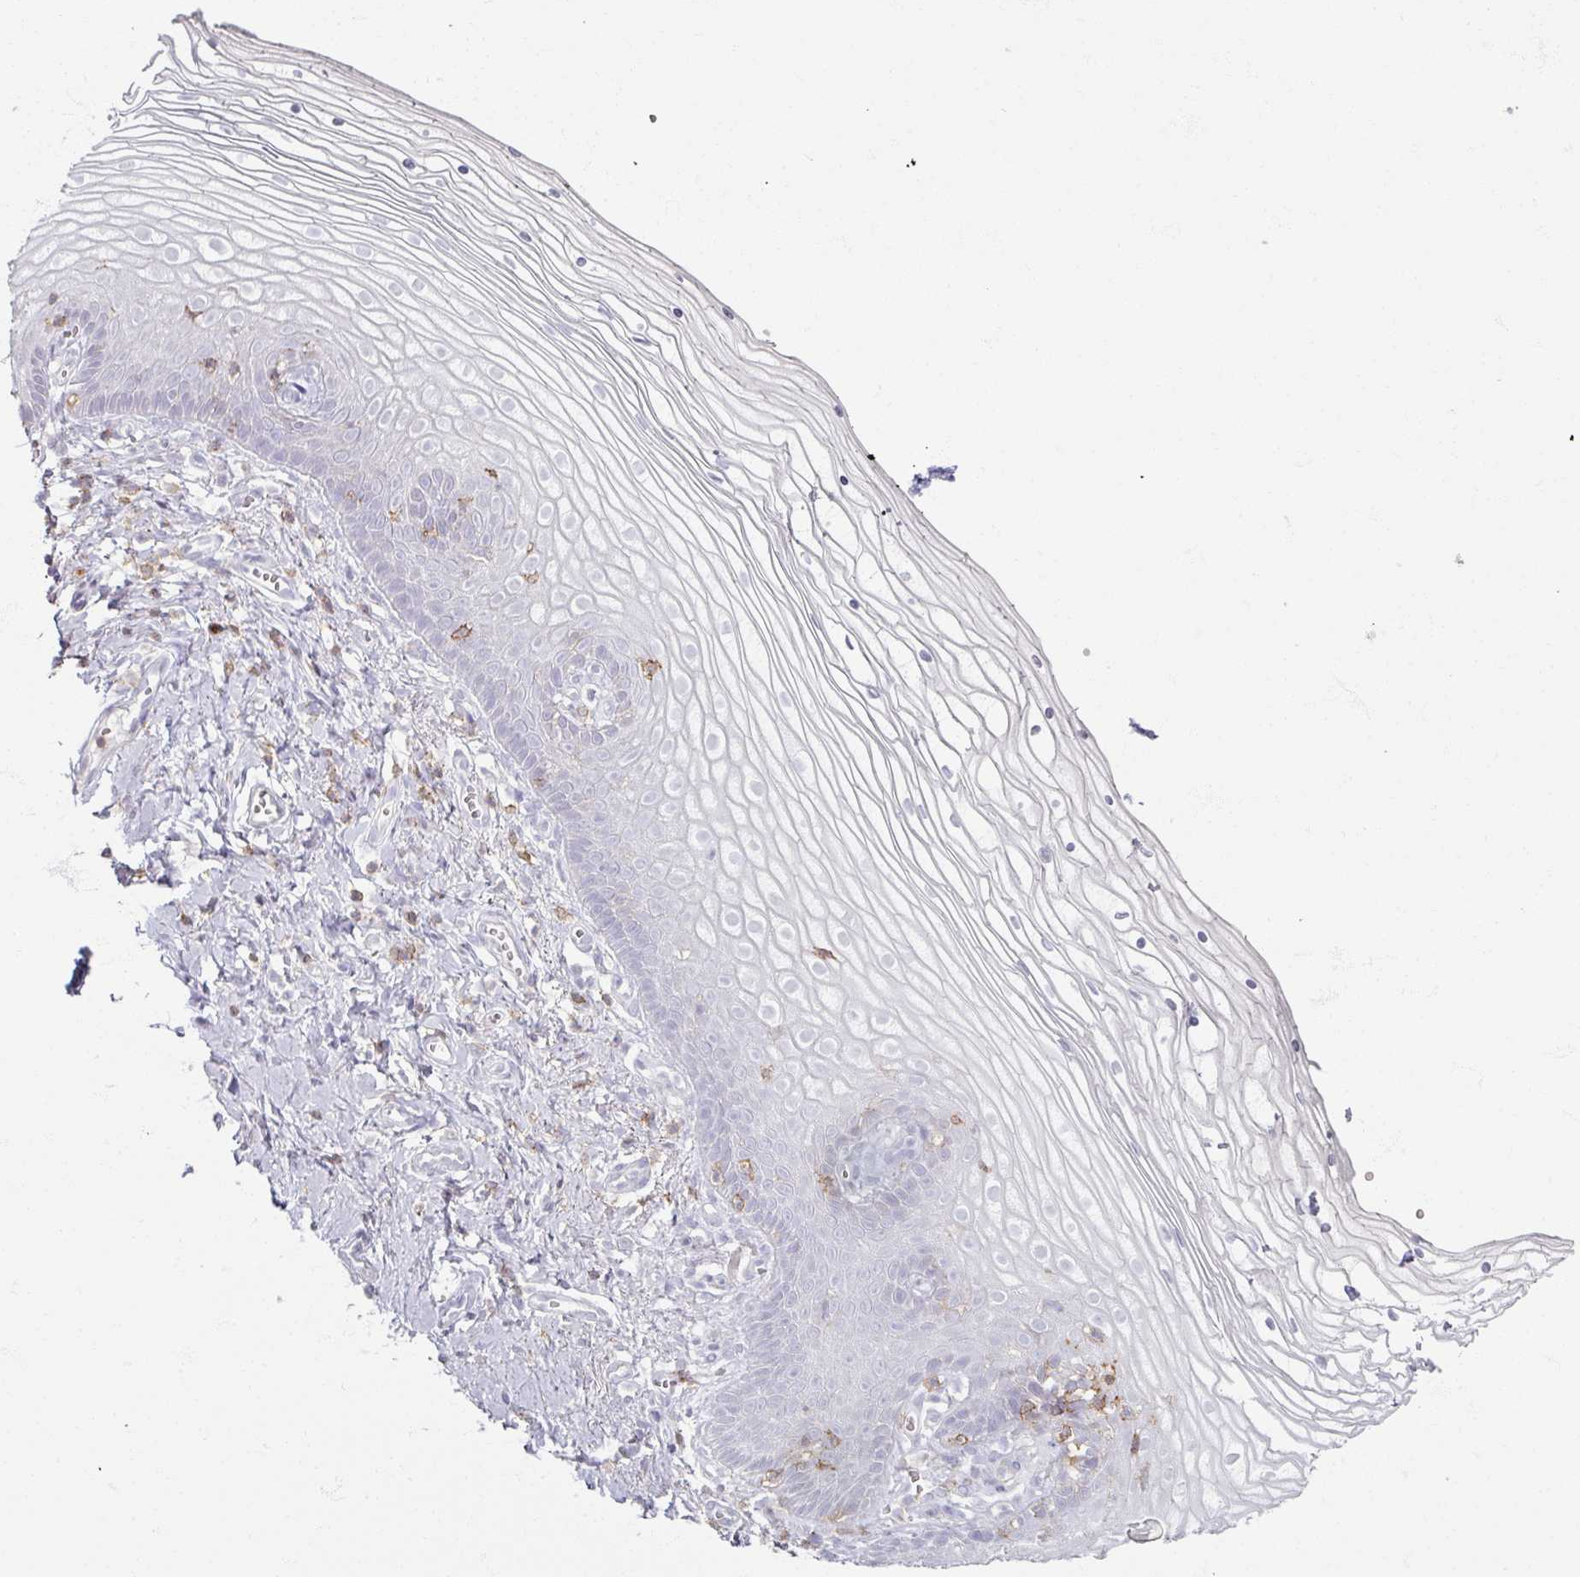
{"staining": {"intensity": "negative", "quantity": "none", "location": "none"}, "tissue": "vagina", "cell_type": "Squamous epithelial cells", "image_type": "normal", "snomed": [{"axis": "morphology", "description": "Normal tissue, NOS"}, {"axis": "topography", "description": "Vagina"}], "caption": "Immunohistochemical staining of normal vagina exhibits no significant staining in squamous epithelial cells. The staining is performed using DAB (3,3'-diaminobenzidine) brown chromogen with nuclei counter-stained in using hematoxylin.", "gene": "PTPRC", "patient": {"sex": "female", "age": 56}}